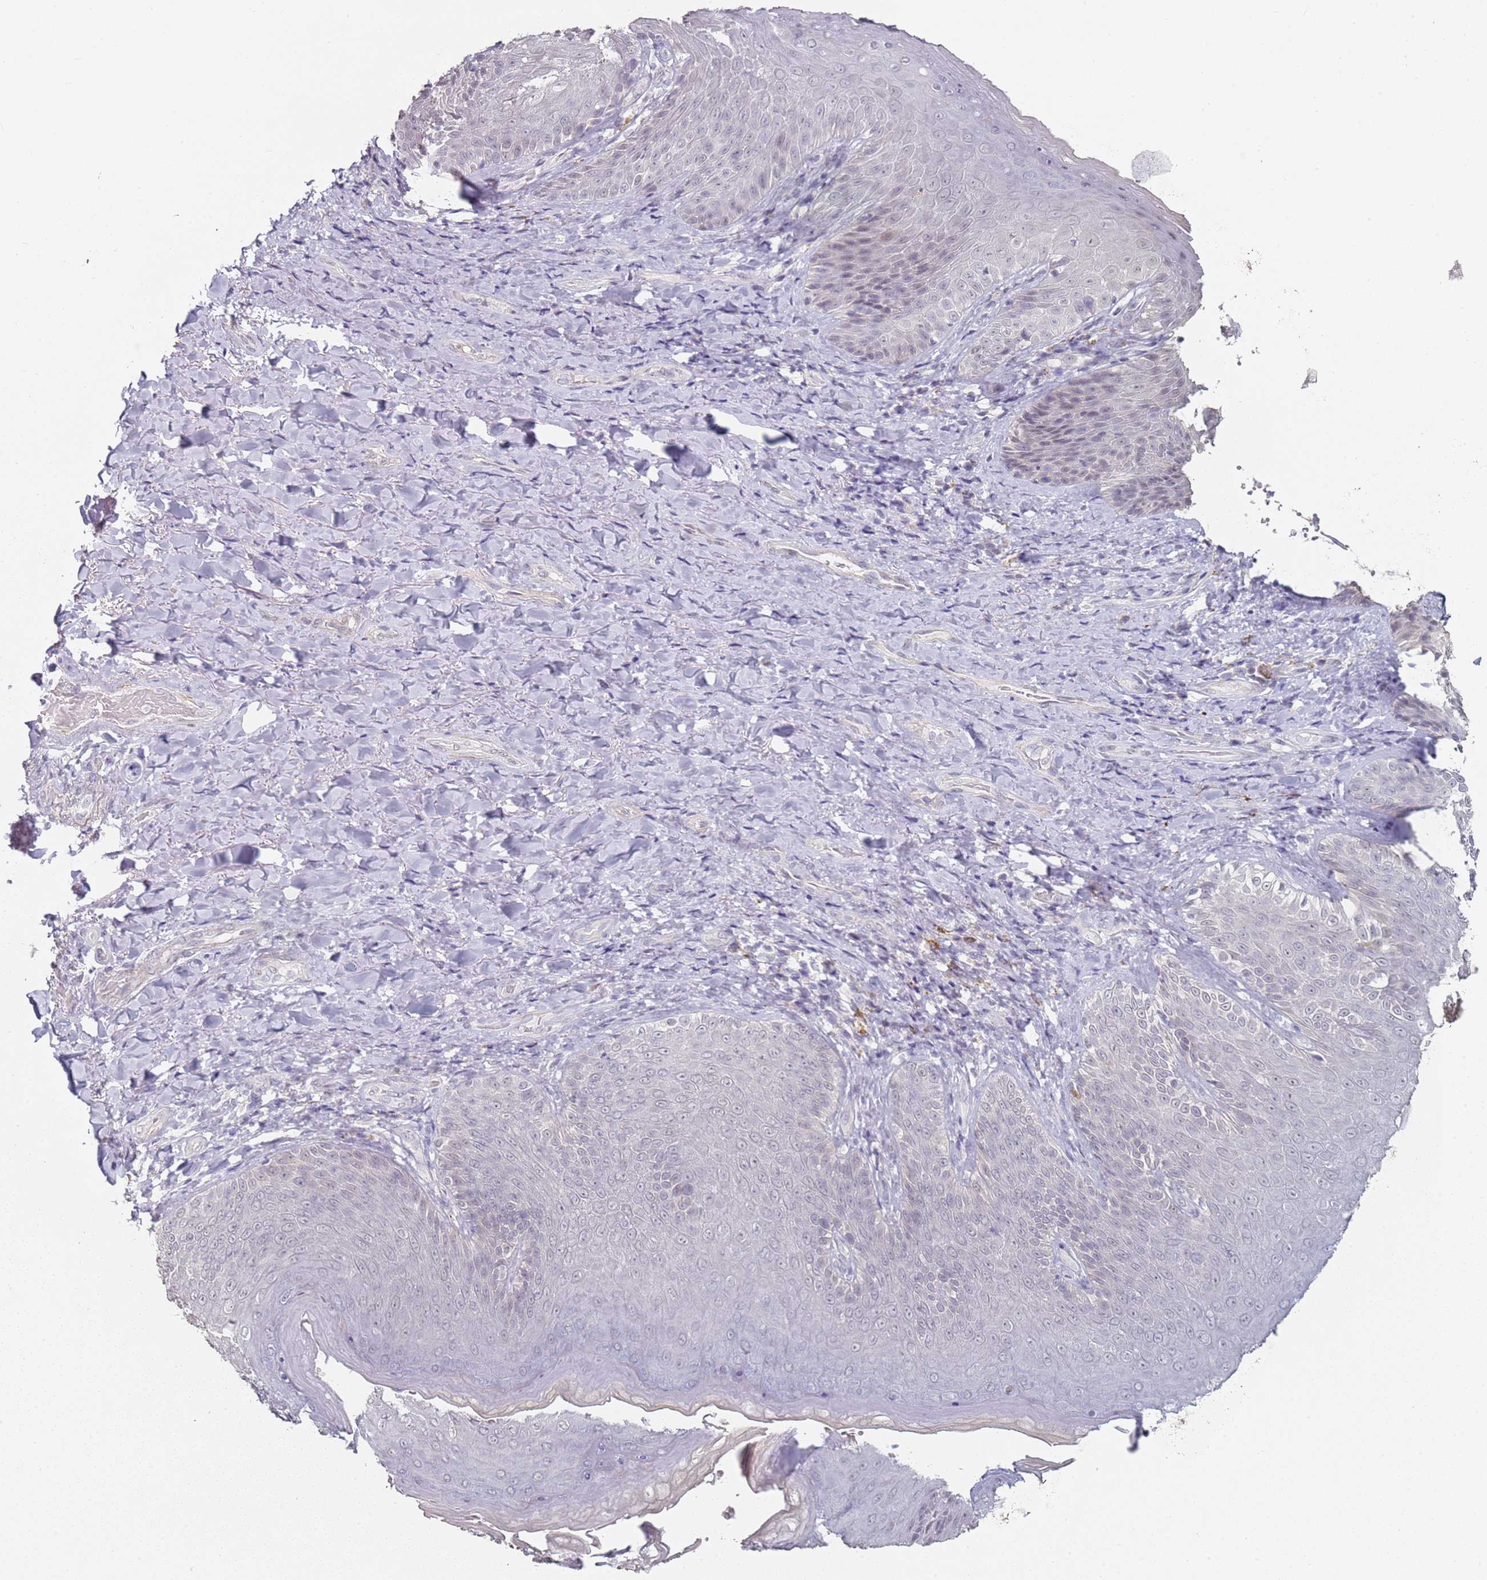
{"staining": {"intensity": "negative", "quantity": "none", "location": "none"}, "tissue": "skin", "cell_type": "Epidermal cells", "image_type": "normal", "snomed": [{"axis": "morphology", "description": "Normal tissue, NOS"}, {"axis": "topography", "description": "Anal"}], "caption": "Immunohistochemistry photomicrograph of unremarkable skin stained for a protein (brown), which reveals no expression in epidermal cells.", "gene": "DNAH11", "patient": {"sex": "female", "age": 89}}